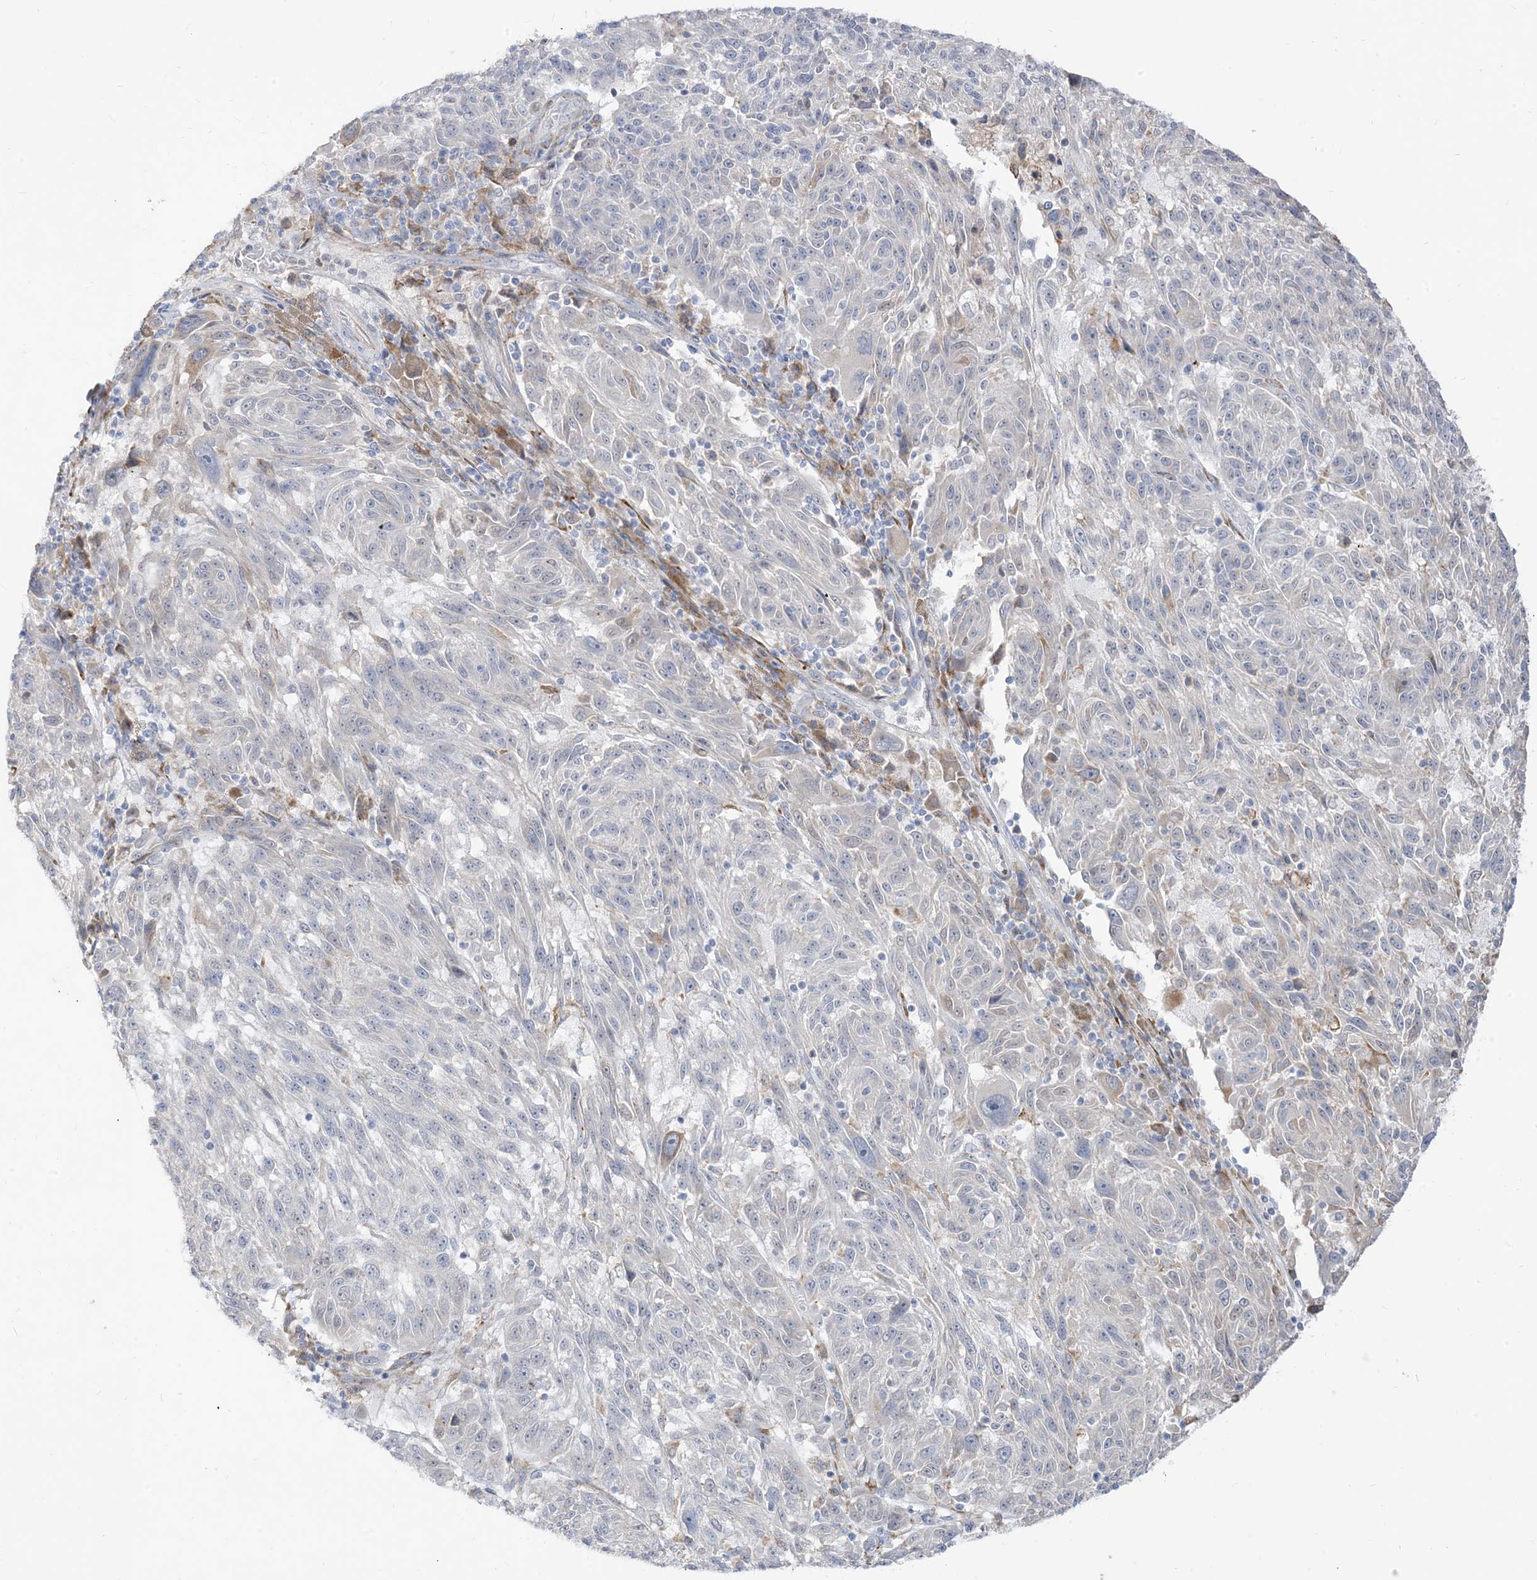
{"staining": {"intensity": "negative", "quantity": "none", "location": "none"}, "tissue": "melanoma", "cell_type": "Tumor cells", "image_type": "cancer", "snomed": [{"axis": "morphology", "description": "Malignant melanoma, NOS"}, {"axis": "topography", "description": "Skin"}], "caption": "Immunohistochemistry (IHC) of melanoma reveals no staining in tumor cells.", "gene": "LOXL3", "patient": {"sex": "male", "age": 53}}